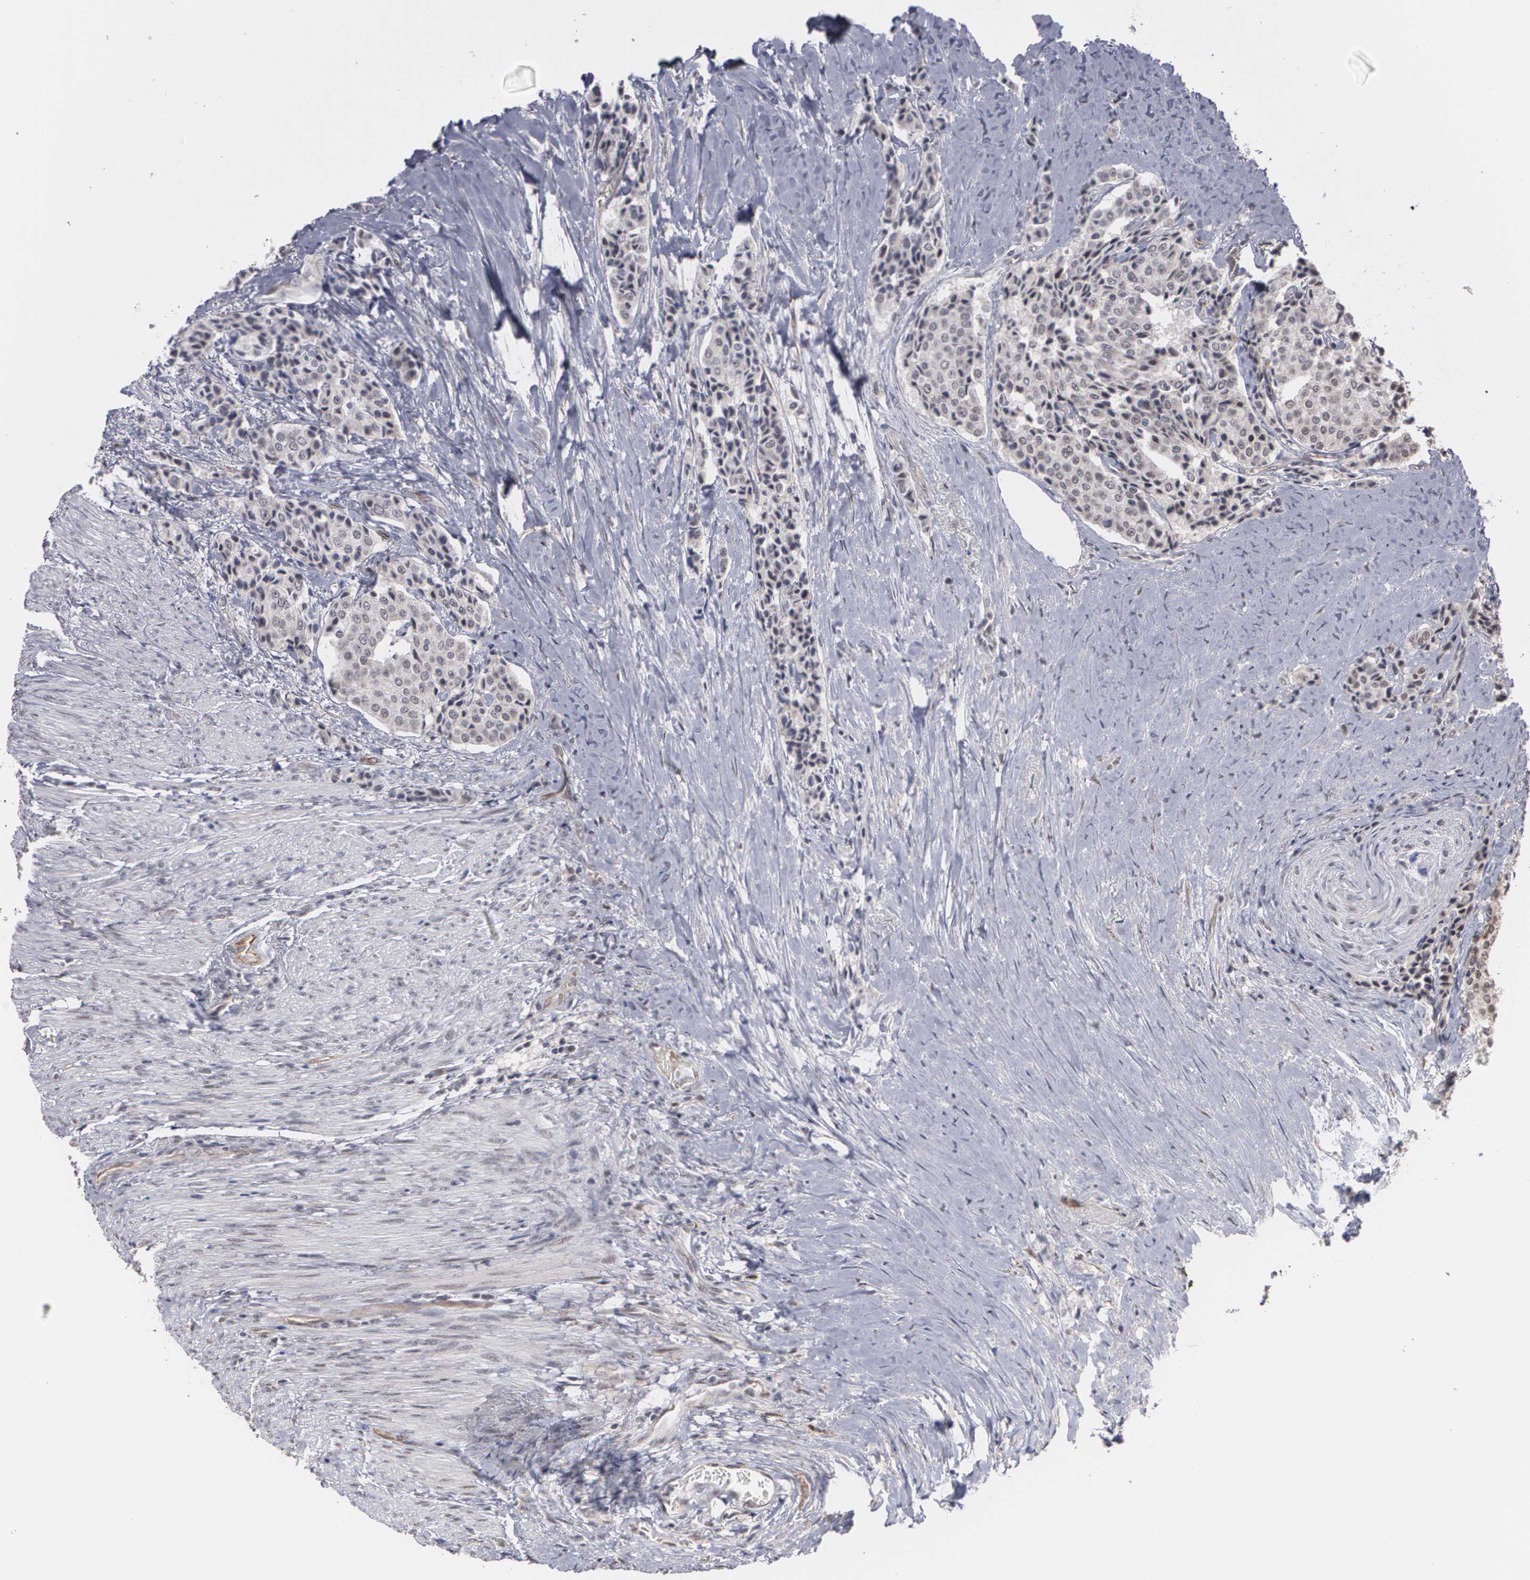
{"staining": {"intensity": "weak", "quantity": "<25%", "location": "cytoplasmic/membranous,nuclear"}, "tissue": "carcinoid", "cell_type": "Tumor cells", "image_type": "cancer", "snomed": [{"axis": "morphology", "description": "Carcinoid, malignant, NOS"}, {"axis": "topography", "description": "Colon"}], "caption": "This is an immunohistochemistry photomicrograph of human carcinoid. There is no positivity in tumor cells.", "gene": "ZNF75A", "patient": {"sex": "female", "age": 61}}